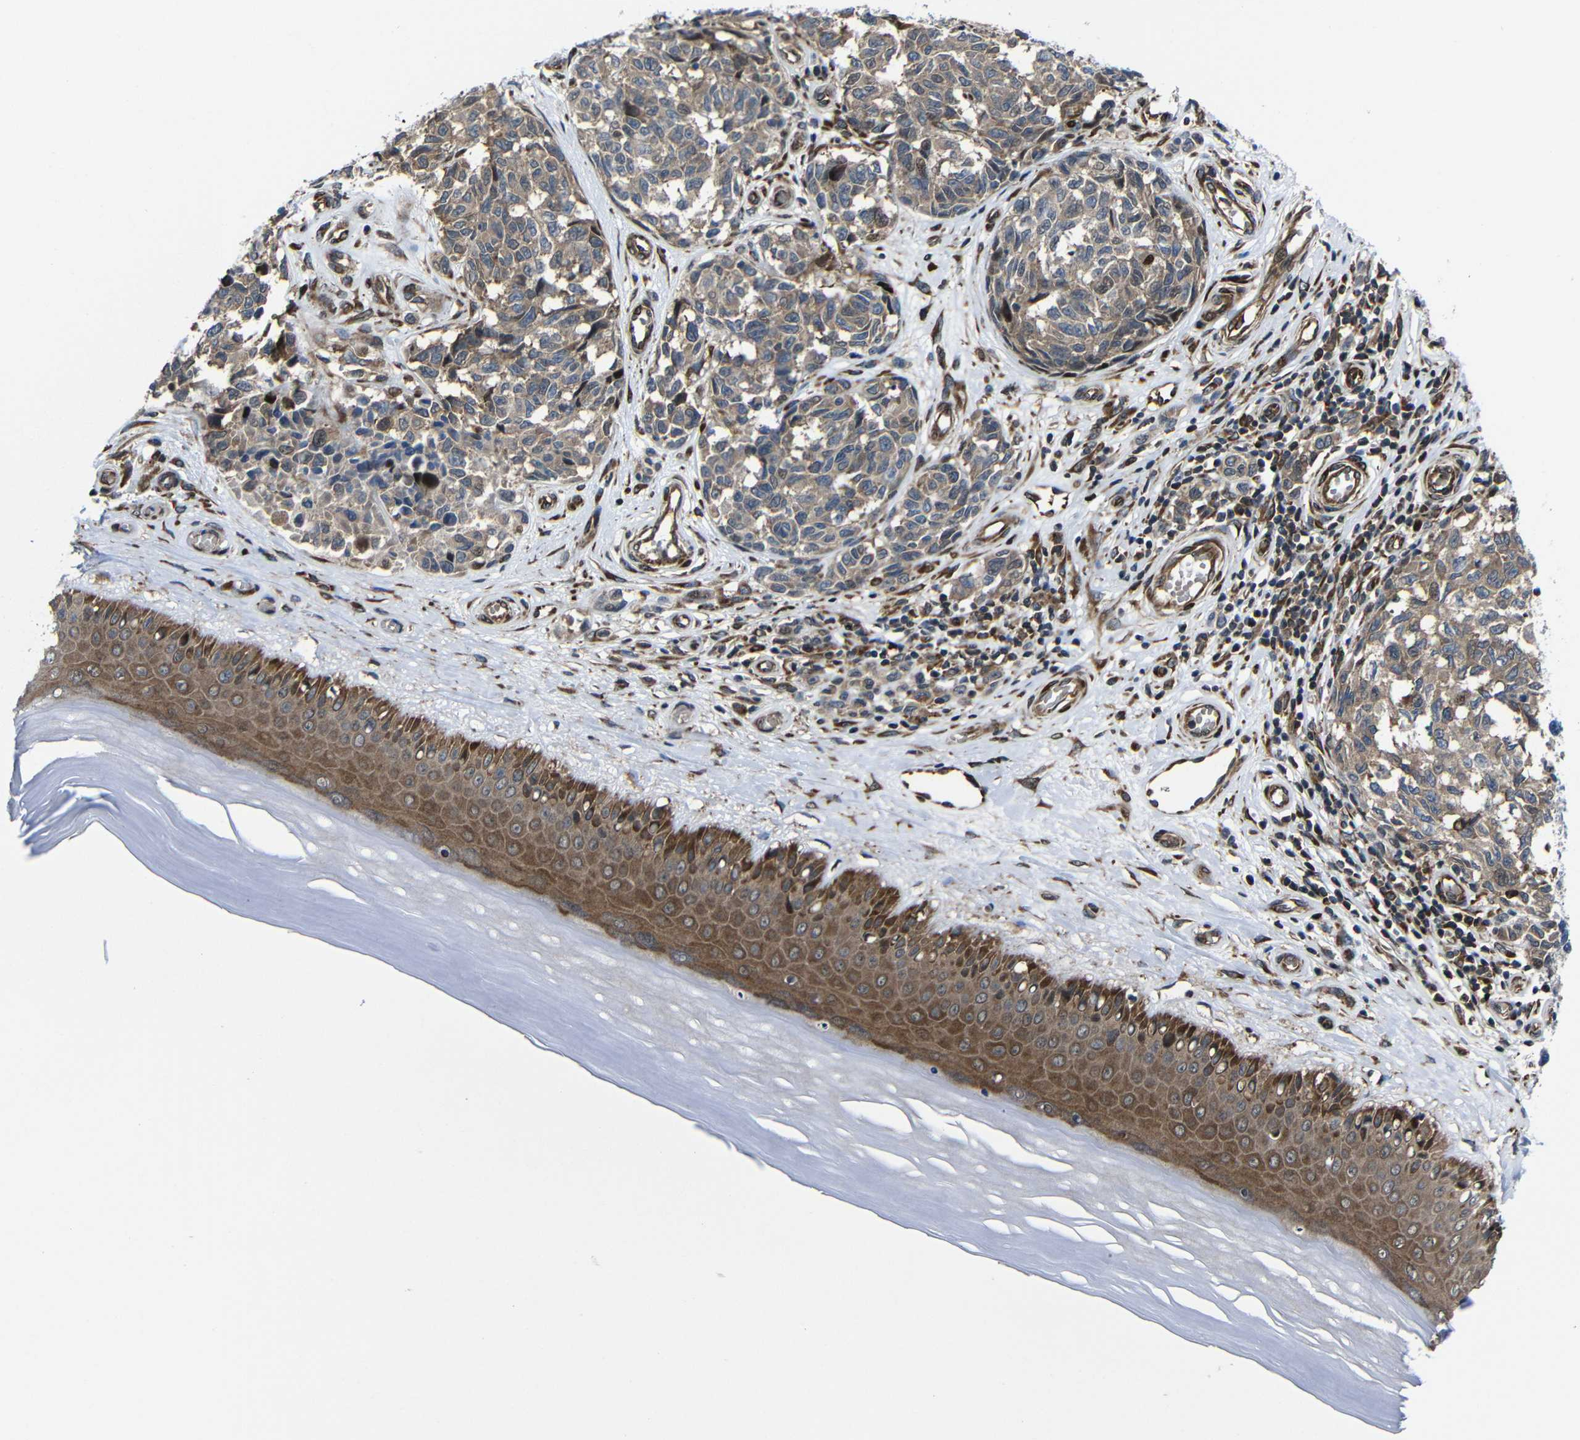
{"staining": {"intensity": "weak", "quantity": ">75%", "location": "cytoplasmic/membranous"}, "tissue": "melanoma", "cell_type": "Tumor cells", "image_type": "cancer", "snomed": [{"axis": "morphology", "description": "Malignant melanoma, NOS"}, {"axis": "topography", "description": "Skin"}], "caption": "Immunohistochemistry micrograph of neoplastic tissue: human melanoma stained using IHC exhibits low levels of weak protein expression localized specifically in the cytoplasmic/membranous of tumor cells, appearing as a cytoplasmic/membranous brown color.", "gene": "KIAA0513", "patient": {"sex": "female", "age": 64}}